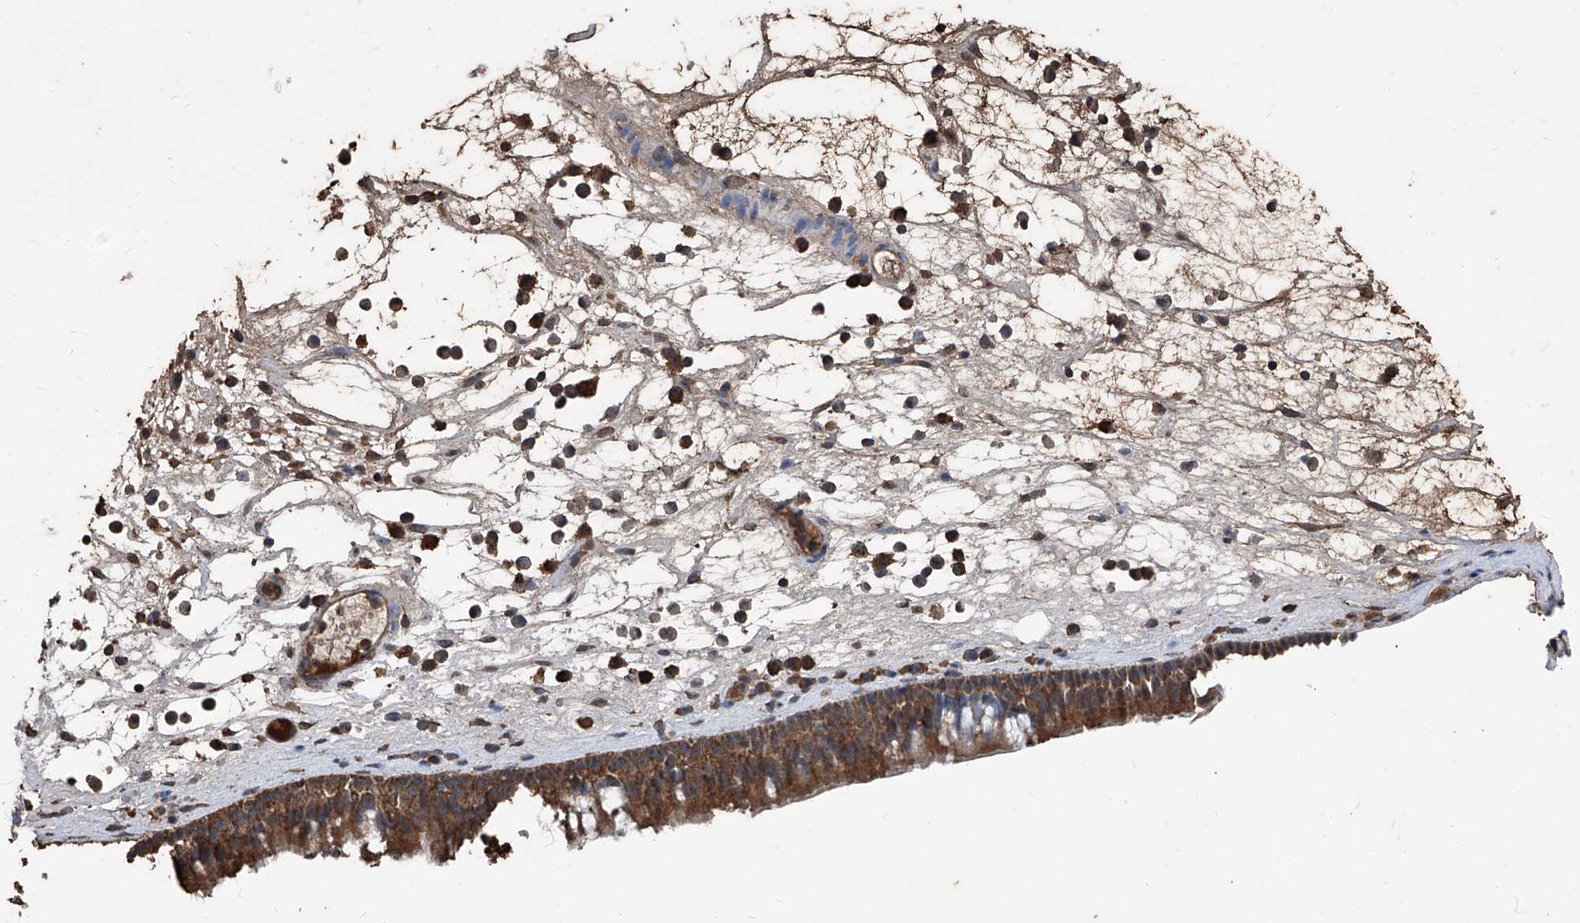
{"staining": {"intensity": "moderate", "quantity": ">75%", "location": "cytoplasmic/membranous"}, "tissue": "nasopharynx", "cell_type": "Respiratory epithelial cells", "image_type": "normal", "snomed": [{"axis": "morphology", "description": "Normal tissue, NOS"}, {"axis": "morphology", "description": "Inflammation, NOS"}, {"axis": "morphology", "description": "Malignant melanoma, Metastatic site"}, {"axis": "topography", "description": "Nasopharynx"}], "caption": "An image showing moderate cytoplasmic/membranous expression in approximately >75% of respiratory epithelial cells in benign nasopharynx, as visualized by brown immunohistochemical staining.", "gene": "STARD7", "patient": {"sex": "male", "age": 70}}